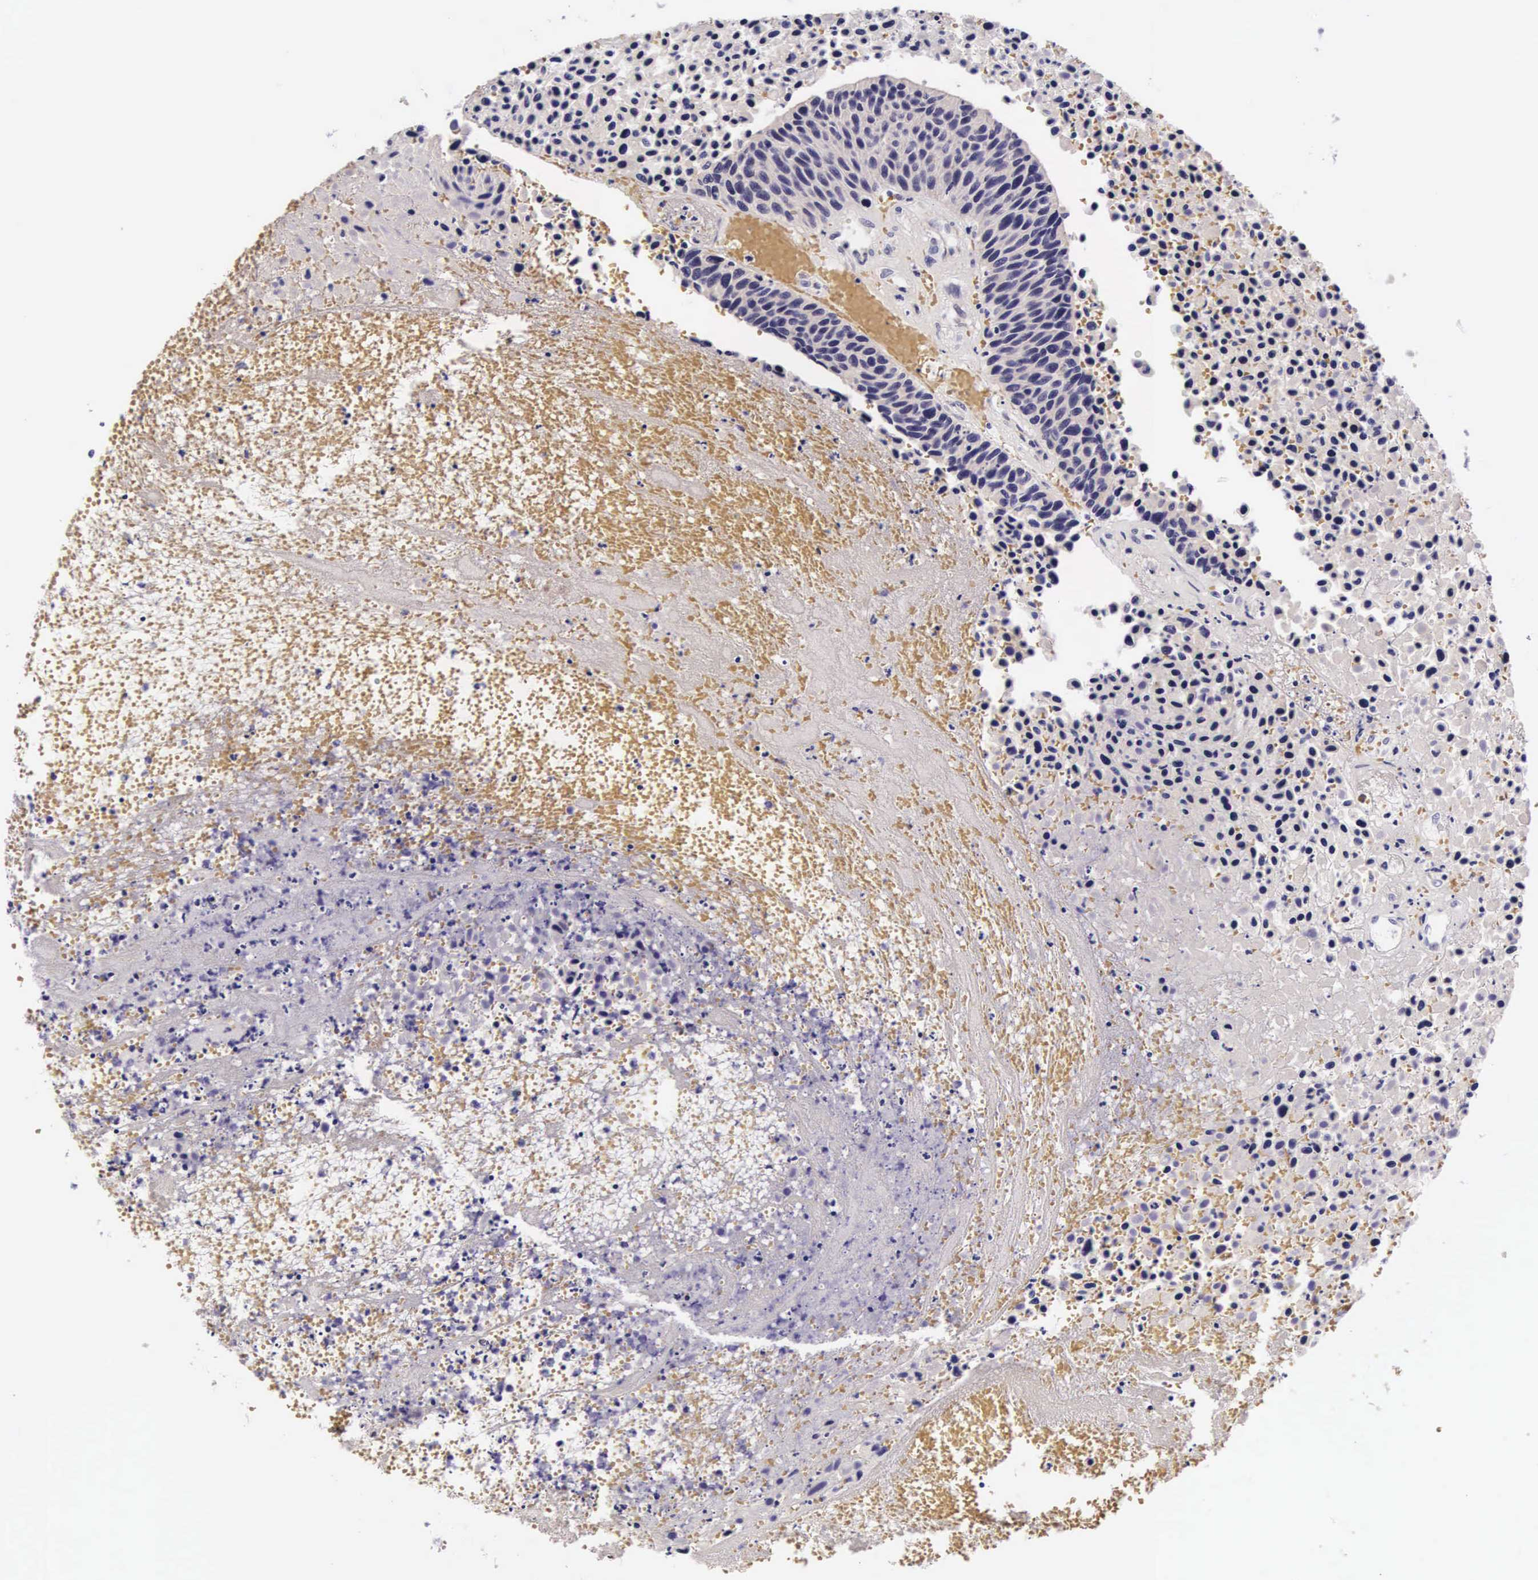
{"staining": {"intensity": "negative", "quantity": "none", "location": "none"}, "tissue": "urothelial cancer", "cell_type": "Tumor cells", "image_type": "cancer", "snomed": [{"axis": "morphology", "description": "Urothelial carcinoma, High grade"}, {"axis": "topography", "description": "Urinary bladder"}], "caption": "This is a image of IHC staining of urothelial carcinoma (high-grade), which shows no positivity in tumor cells.", "gene": "PHETA2", "patient": {"sex": "male", "age": 66}}